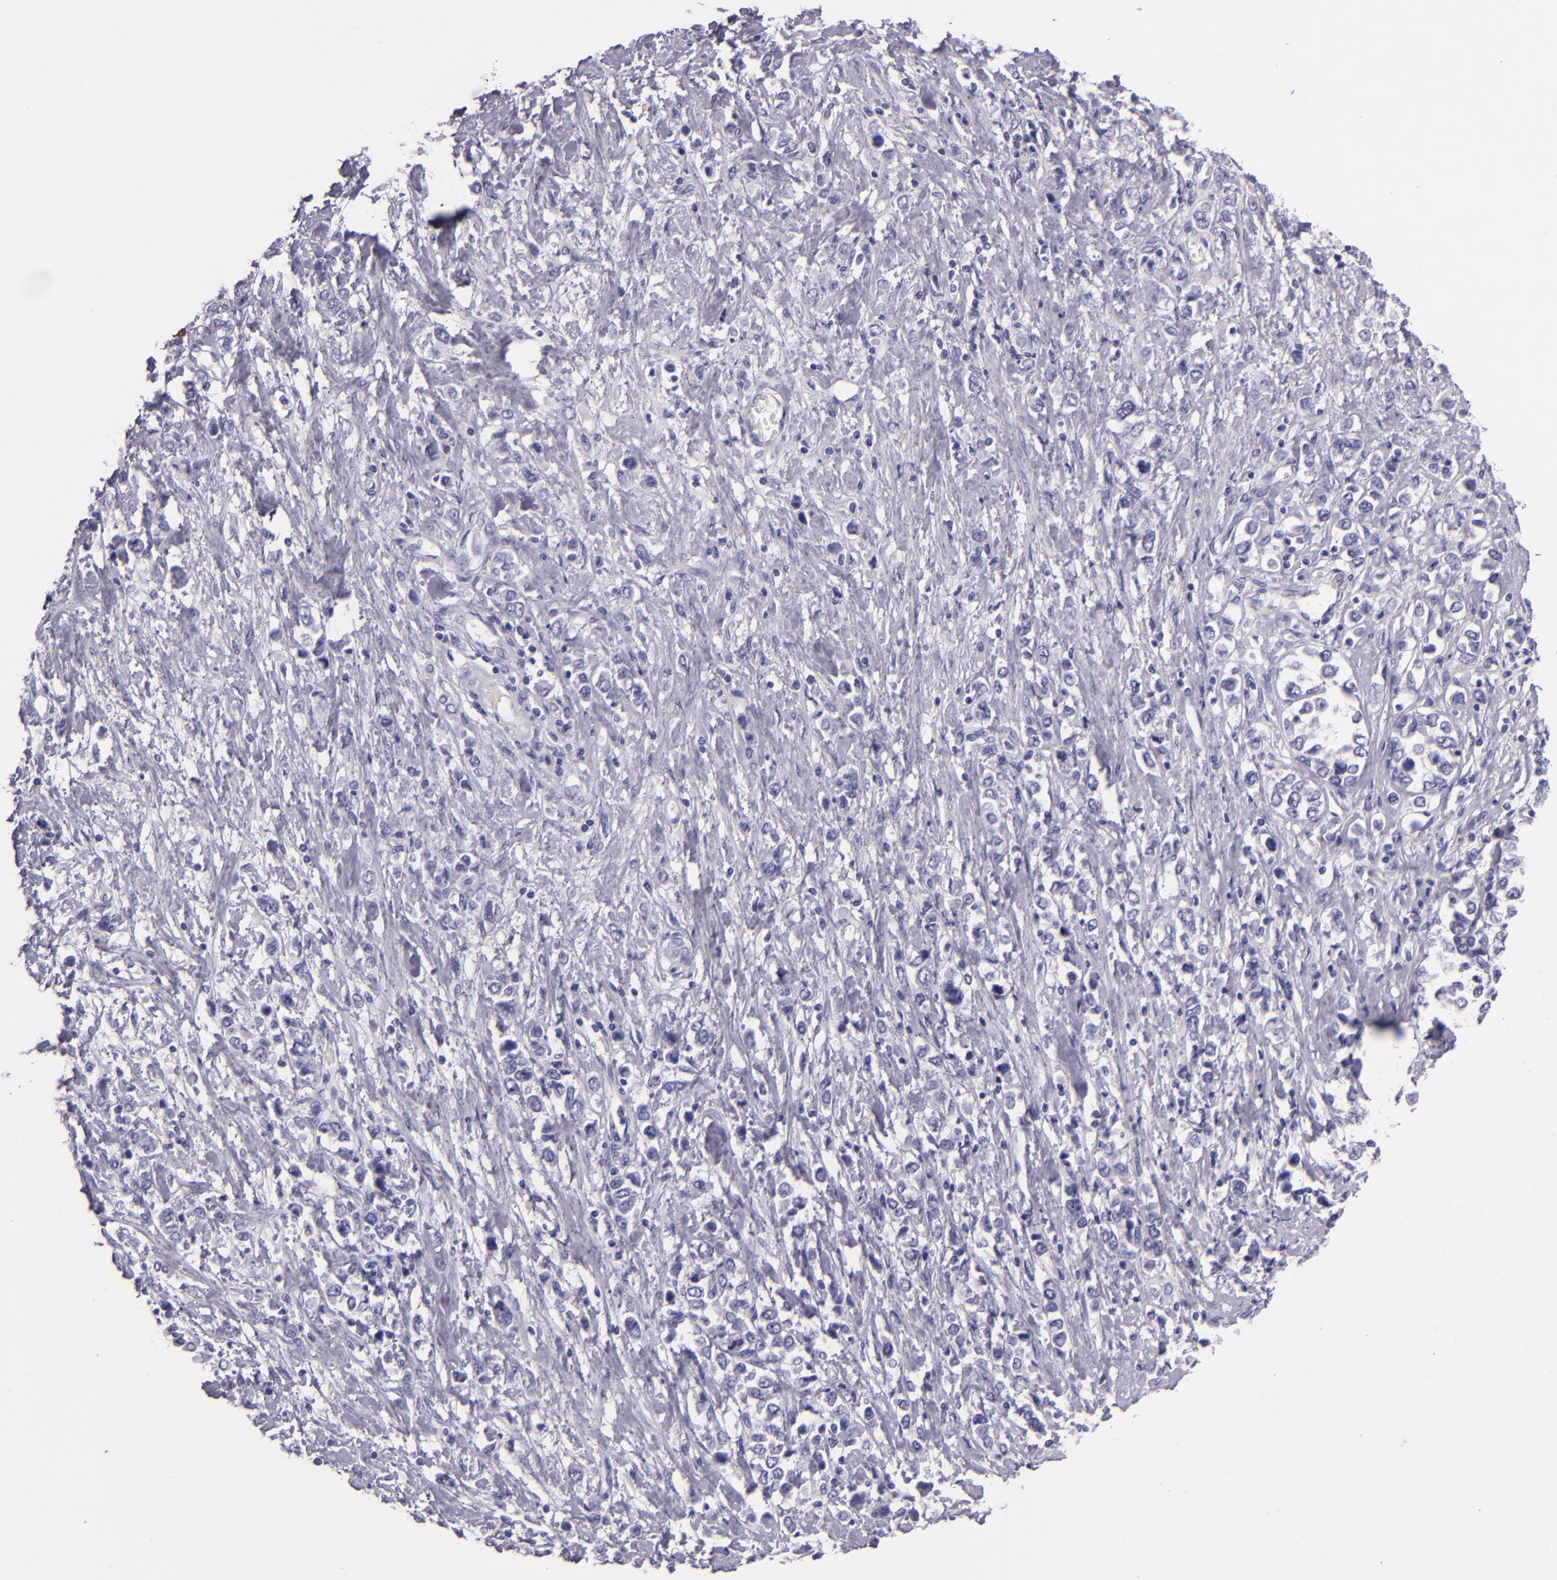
{"staining": {"intensity": "negative", "quantity": "none", "location": "none"}, "tissue": "stomach cancer", "cell_type": "Tumor cells", "image_type": "cancer", "snomed": [{"axis": "morphology", "description": "Adenocarcinoma, NOS"}, {"axis": "topography", "description": "Stomach, upper"}], "caption": "Image shows no protein positivity in tumor cells of stomach cancer (adenocarcinoma) tissue.", "gene": "MUC5AC", "patient": {"sex": "male", "age": 76}}